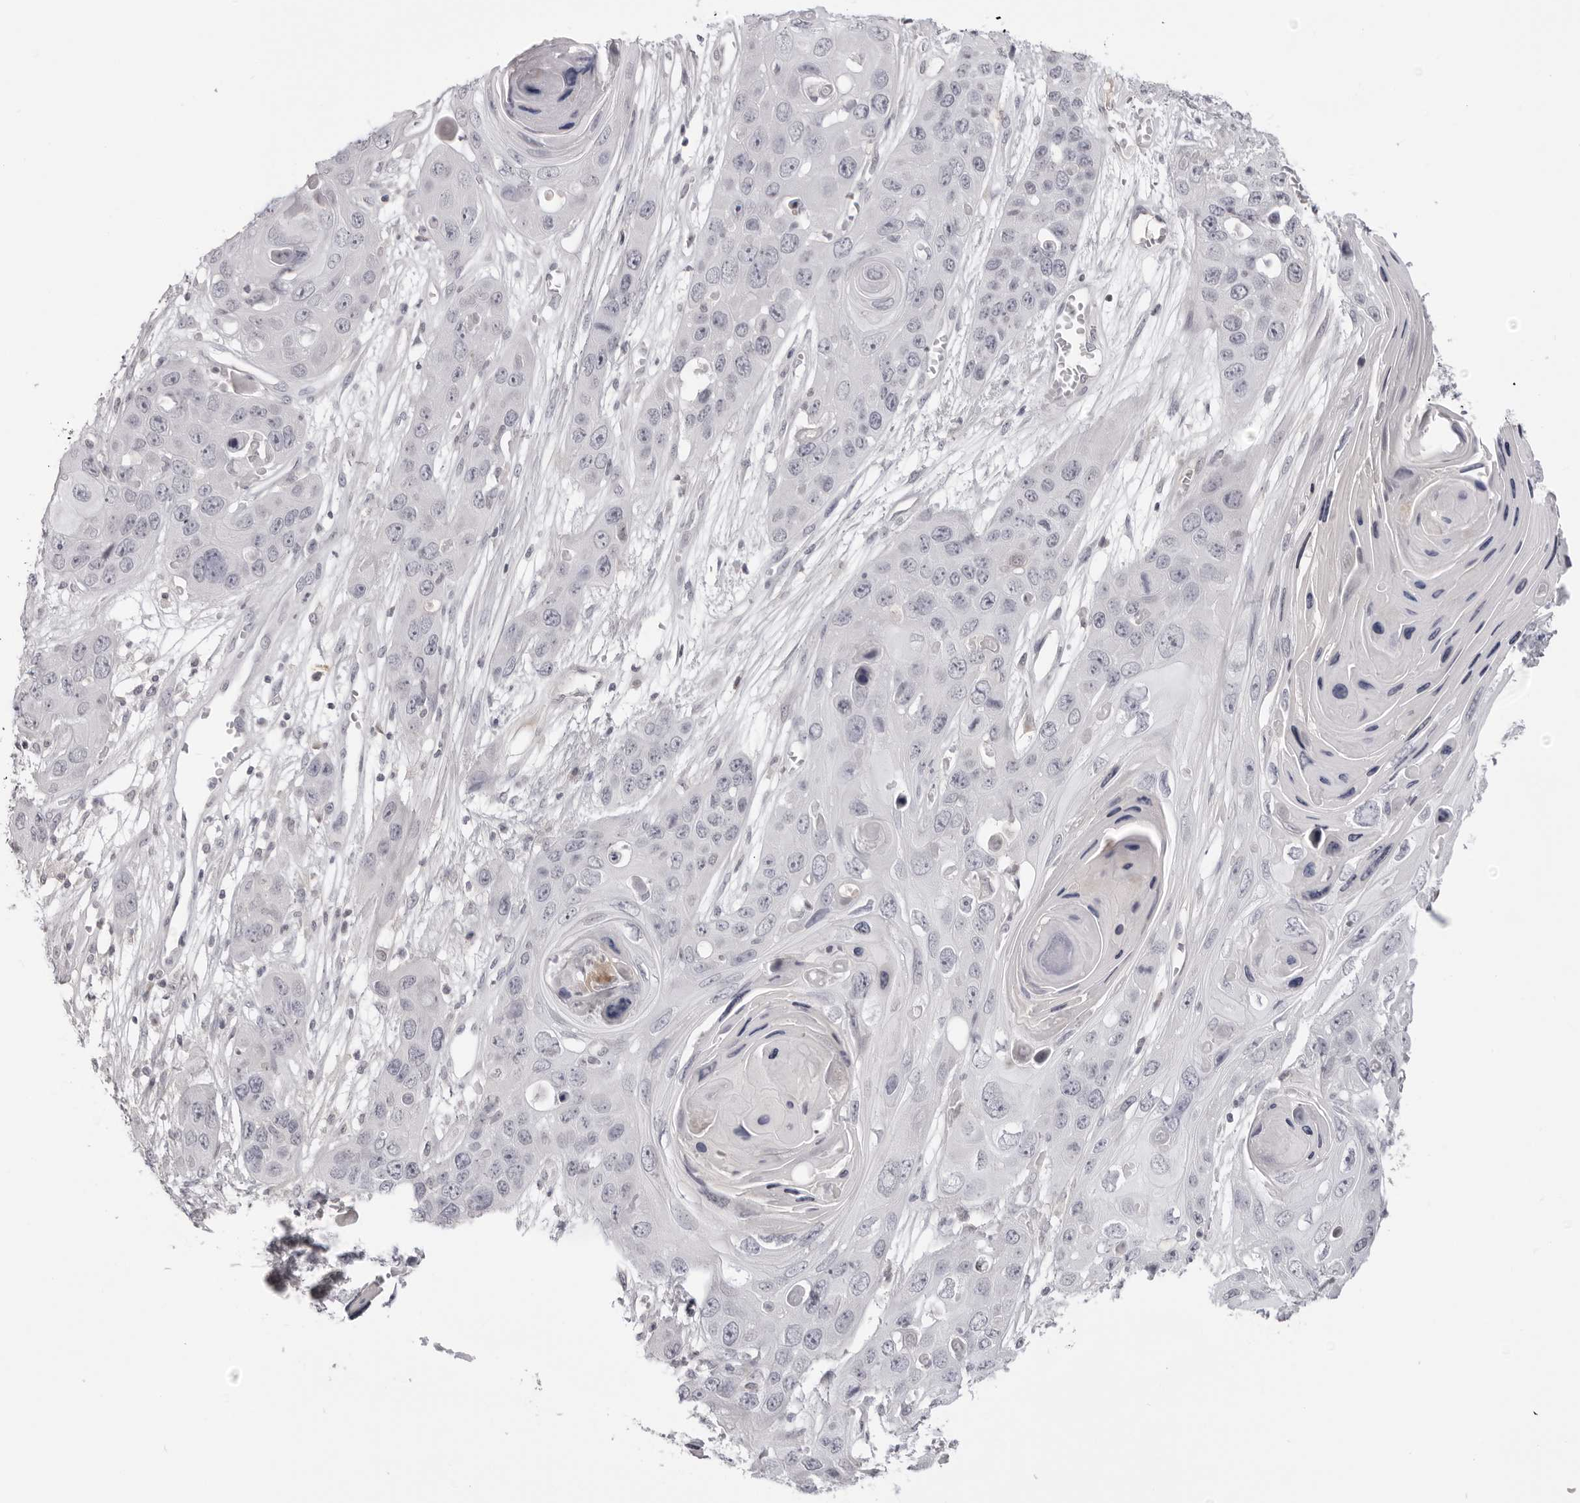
{"staining": {"intensity": "negative", "quantity": "none", "location": "none"}, "tissue": "skin cancer", "cell_type": "Tumor cells", "image_type": "cancer", "snomed": [{"axis": "morphology", "description": "Squamous cell carcinoma, NOS"}, {"axis": "topography", "description": "Skin"}], "caption": "Tumor cells are negative for brown protein staining in squamous cell carcinoma (skin). Nuclei are stained in blue.", "gene": "ACP6", "patient": {"sex": "male", "age": 55}}